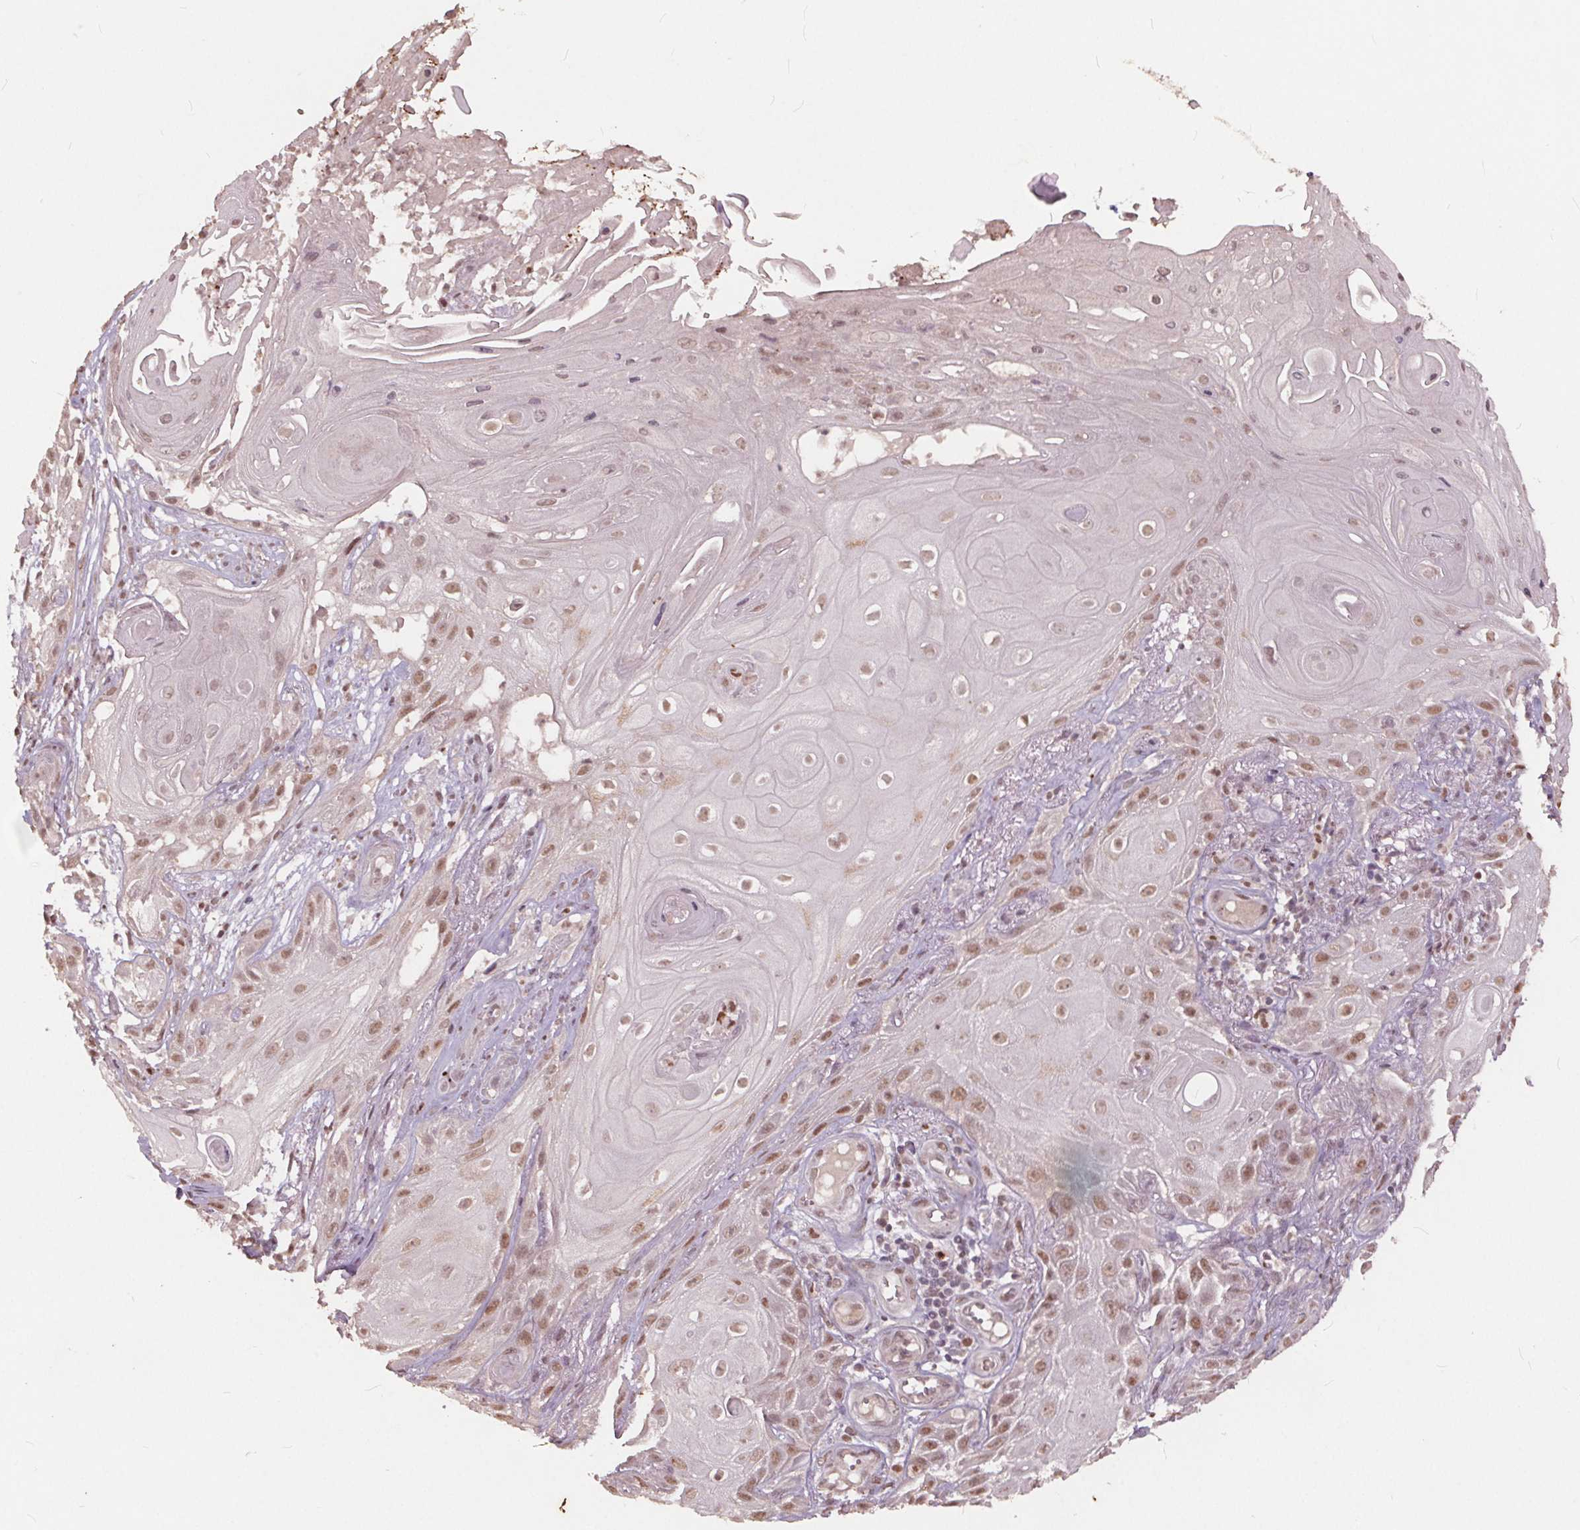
{"staining": {"intensity": "moderate", "quantity": ">75%", "location": "nuclear"}, "tissue": "skin cancer", "cell_type": "Tumor cells", "image_type": "cancer", "snomed": [{"axis": "morphology", "description": "Squamous cell carcinoma, NOS"}, {"axis": "topography", "description": "Skin"}], "caption": "Immunohistochemistry (IHC) of skin cancer demonstrates medium levels of moderate nuclear positivity in approximately >75% of tumor cells.", "gene": "DNMT3B", "patient": {"sex": "male", "age": 62}}